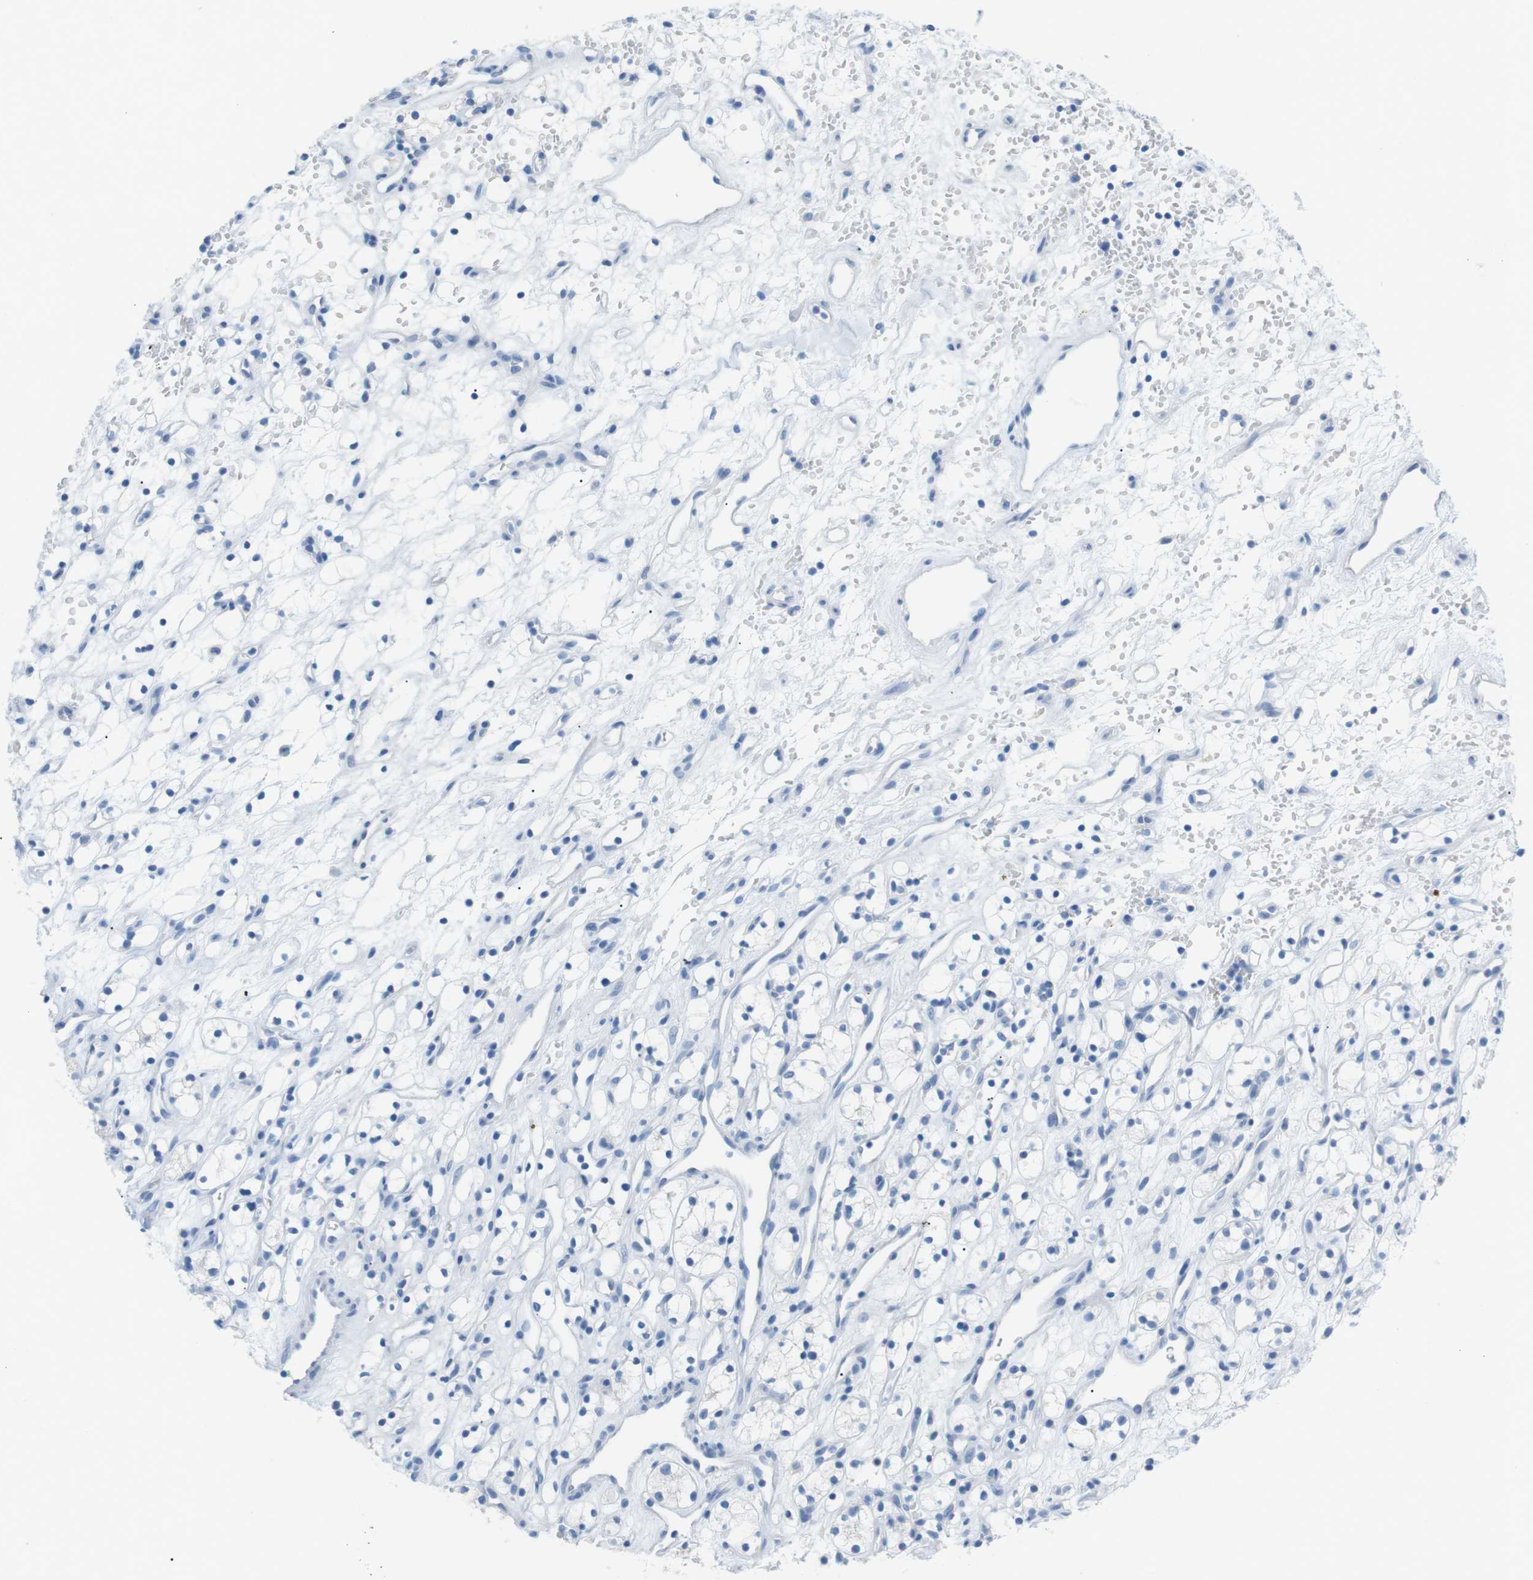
{"staining": {"intensity": "negative", "quantity": "none", "location": "none"}, "tissue": "renal cancer", "cell_type": "Tumor cells", "image_type": "cancer", "snomed": [{"axis": "morphology", "description": "Adenocarcinoma, NOS"}, {"axis": "topography", "description": "Kidney"}], "caption": "Immunohistochemistry micrograph of neoplastic tissue: human renal cancer (adenocarcinoma) stained with DAB displays no significant protein staining in tumor cells. (DAB immunohistochemistry (IHC) visualized using brightfield microscopy, high magnification).", "gene": "SALL4", "patient": {"sex": "female", "age": 60}}